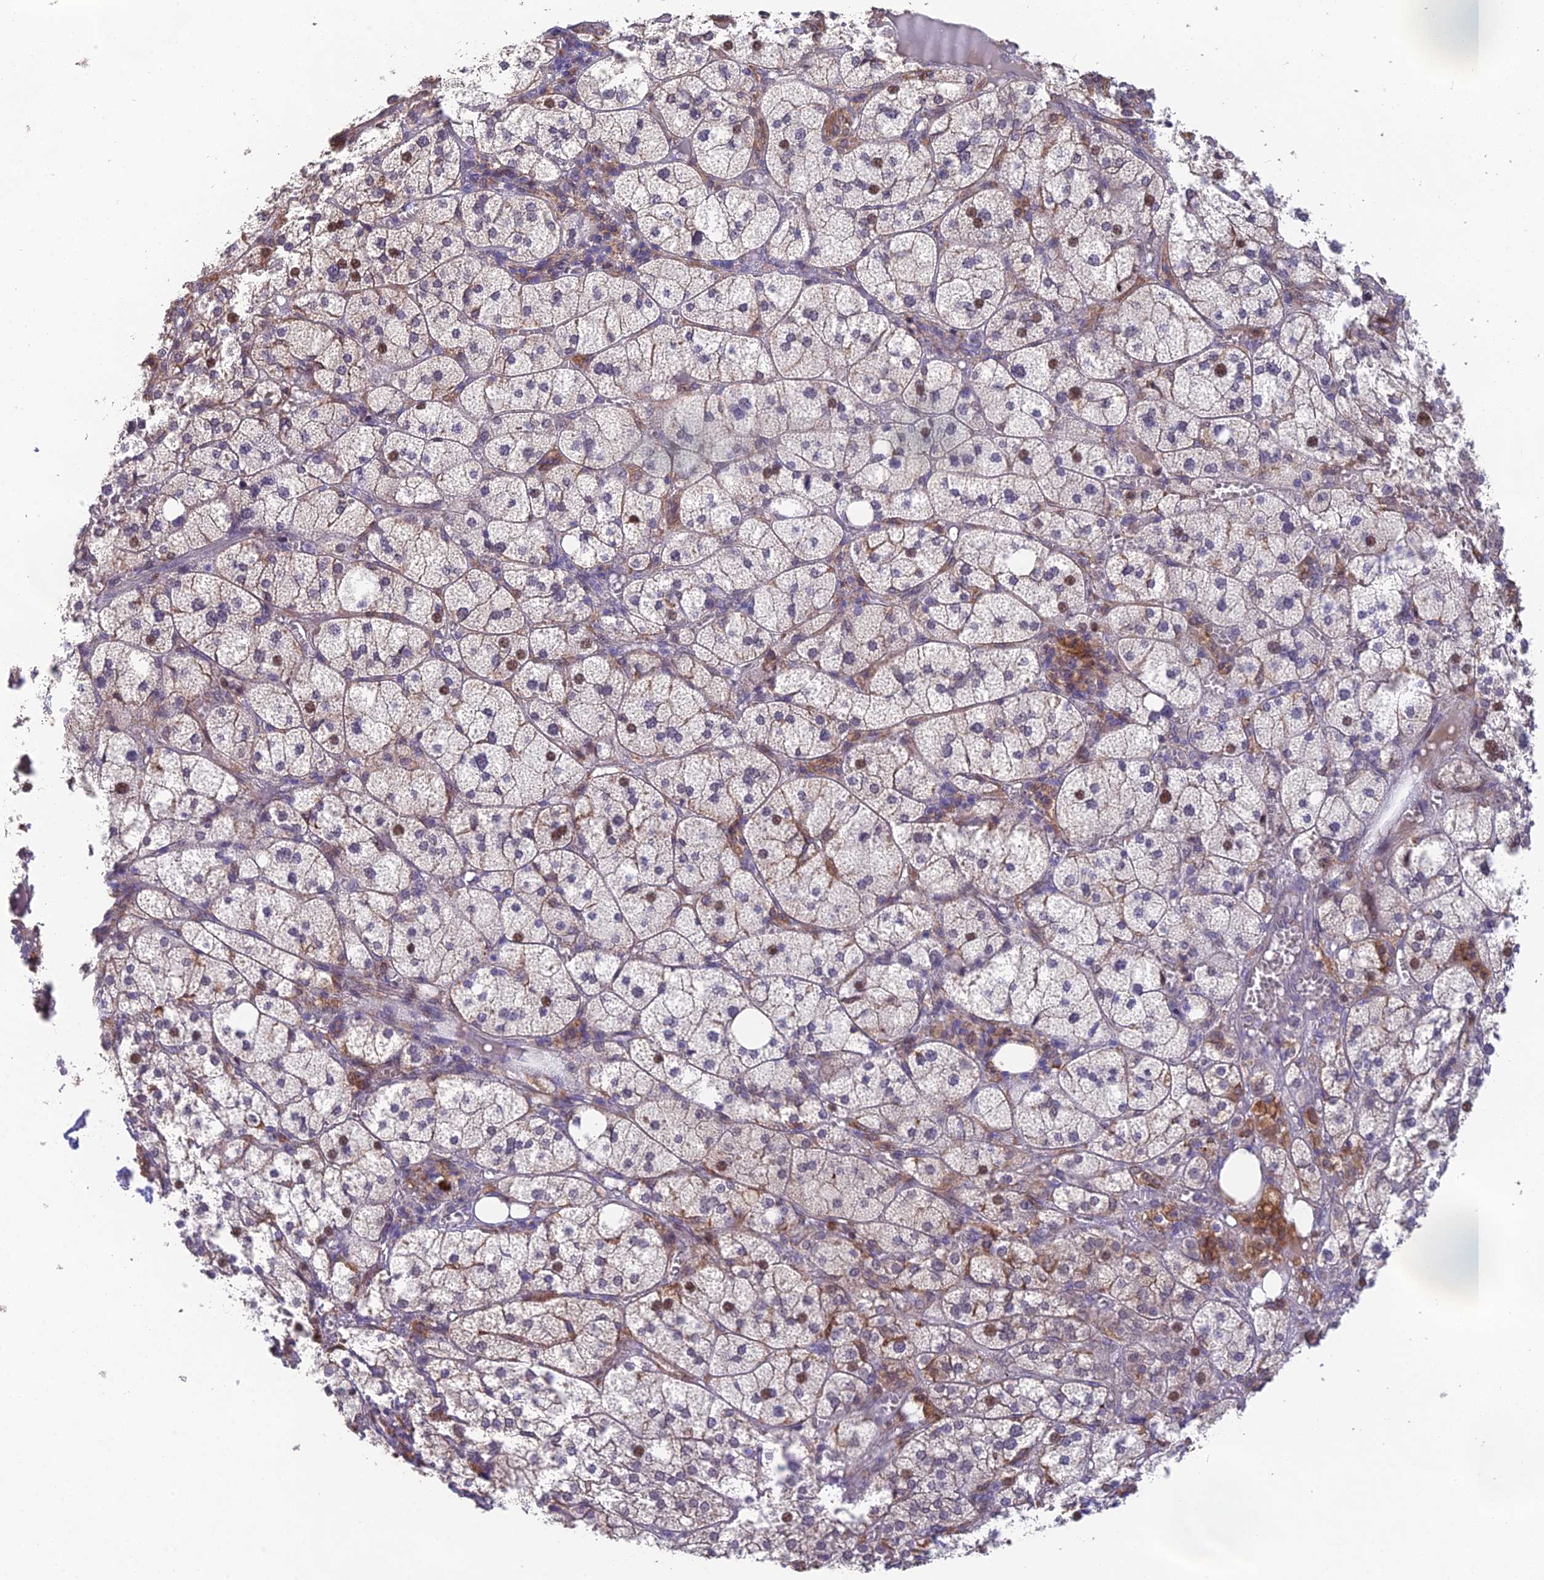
{"staining": {"intensity": "moderate", "quantity": "25%-75%", "location": "cytoplasmic/membranous,nuclear"}, "tissue": "adrenal gland", "cell_type": "Glandular cells", "image_type": "normal", "snomed": [{"axis": "morphology", "description": "Normal tissue, NOS"}, {"axis": "topography", "description": "Adrenal gland"}], "caption": "IHC photomicrograph of unremarkable human adrenal gland stained for a protein (brown), which displays medium levels of moderate cytoplasmic/membranous,nuclear expression in about 25%-75% of glandular cells.", "gene": "PUS10", "patient": {"sex": "female", "age": 61}}